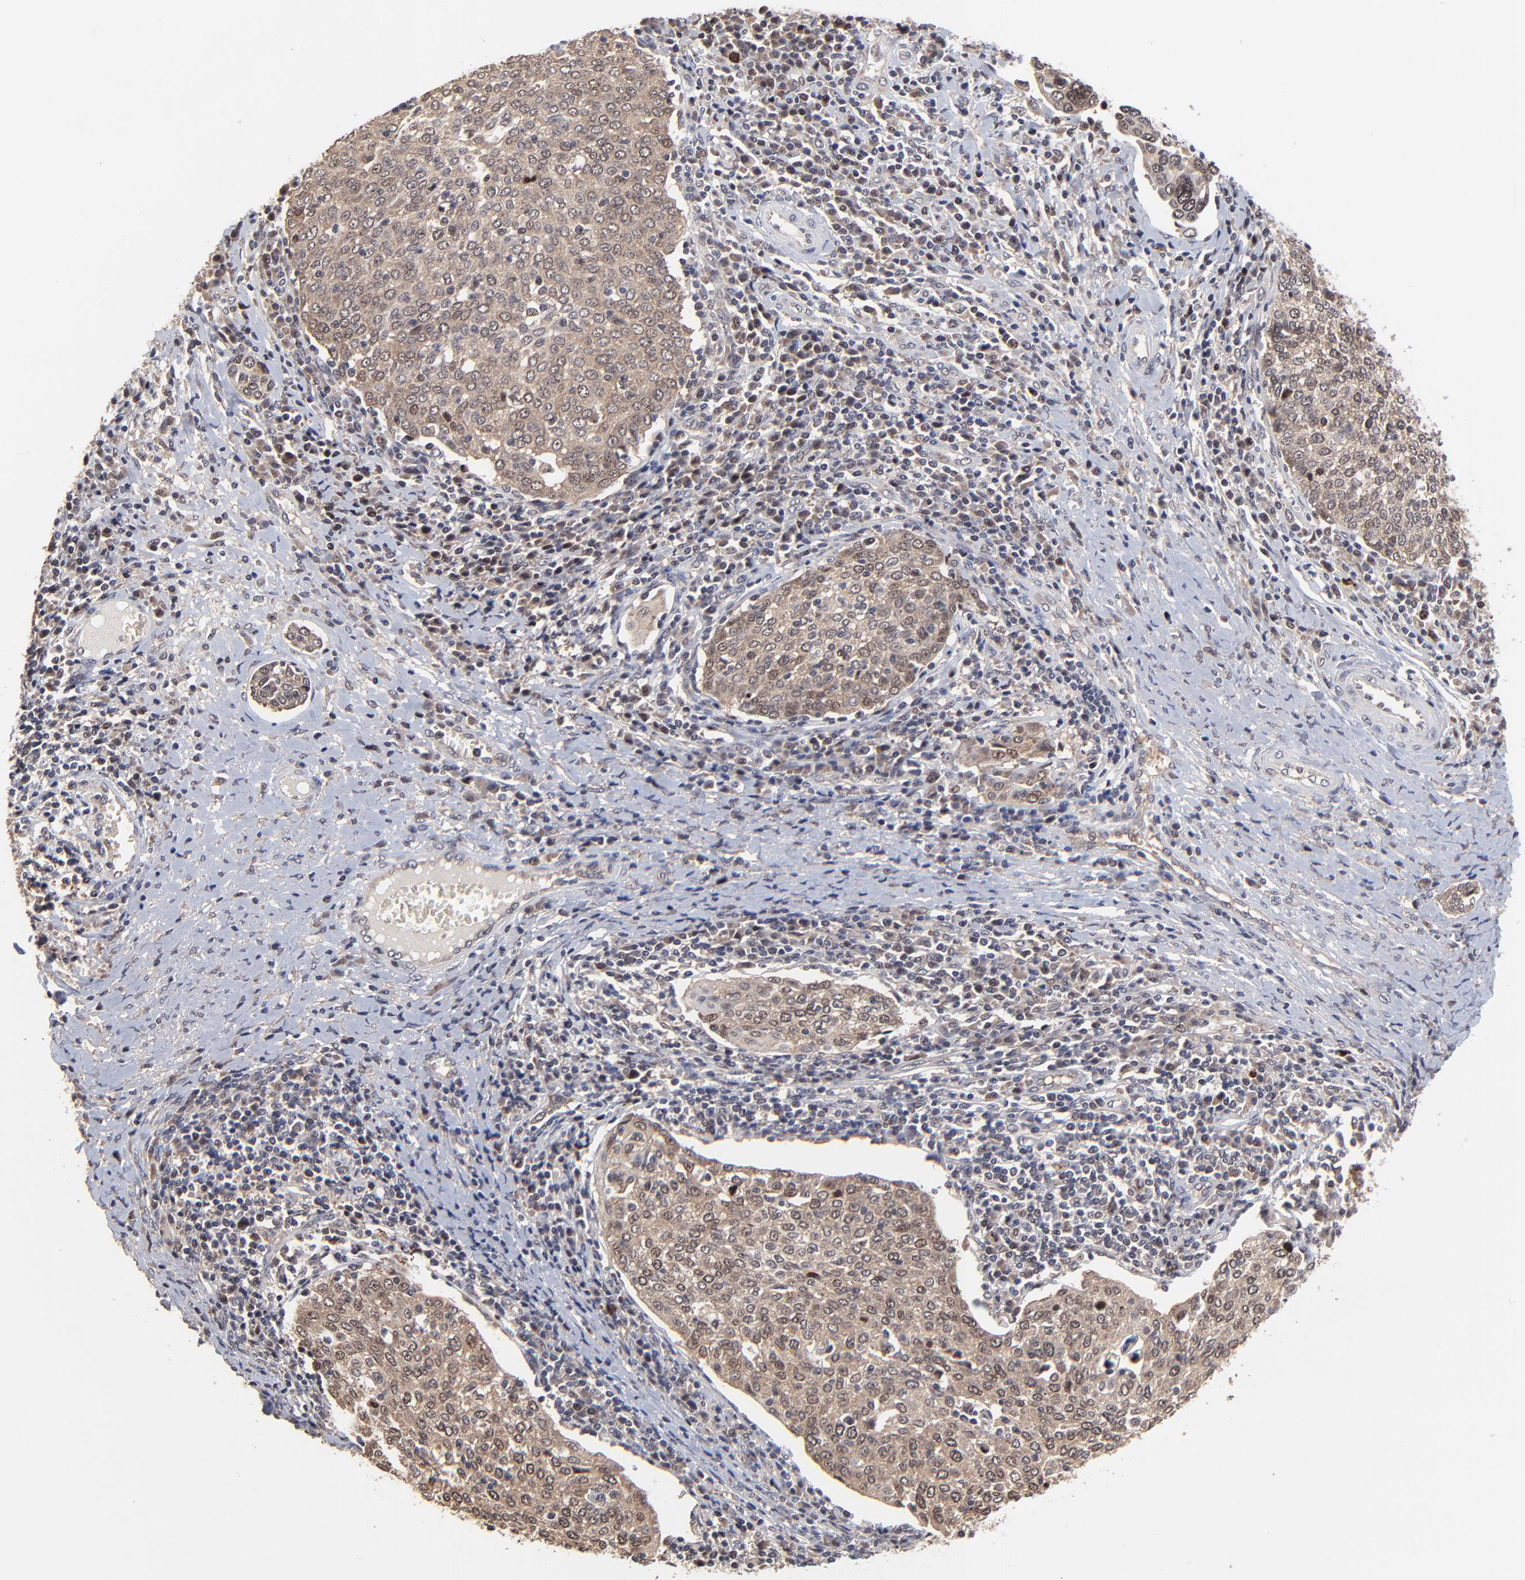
{"staining": {"intensity": "moderate", "quantity": ">75%", "location": "cytoplasmic/membranous,nuclear"}, "tissue": "cervical cancer", "cell_type": "Tumor cells", "image_type": "cancer", "snomed": [{"axis": "morphology", "description": "Squamous cell carcinoma, NOS"}, {"axis": "topography", "description": "Cervix"}], "caption": "Immunohistochemical staining of cervical squamous cell carcinoma displays medium levels of moderate cytoplasmic/membranous and nuclear protein staining in approximately >75% of tumor cells. (IHC, brightfield microscopy, high magnification).", "gene": "FRMD8", "patient": {"sex": "female", "age": 40}}